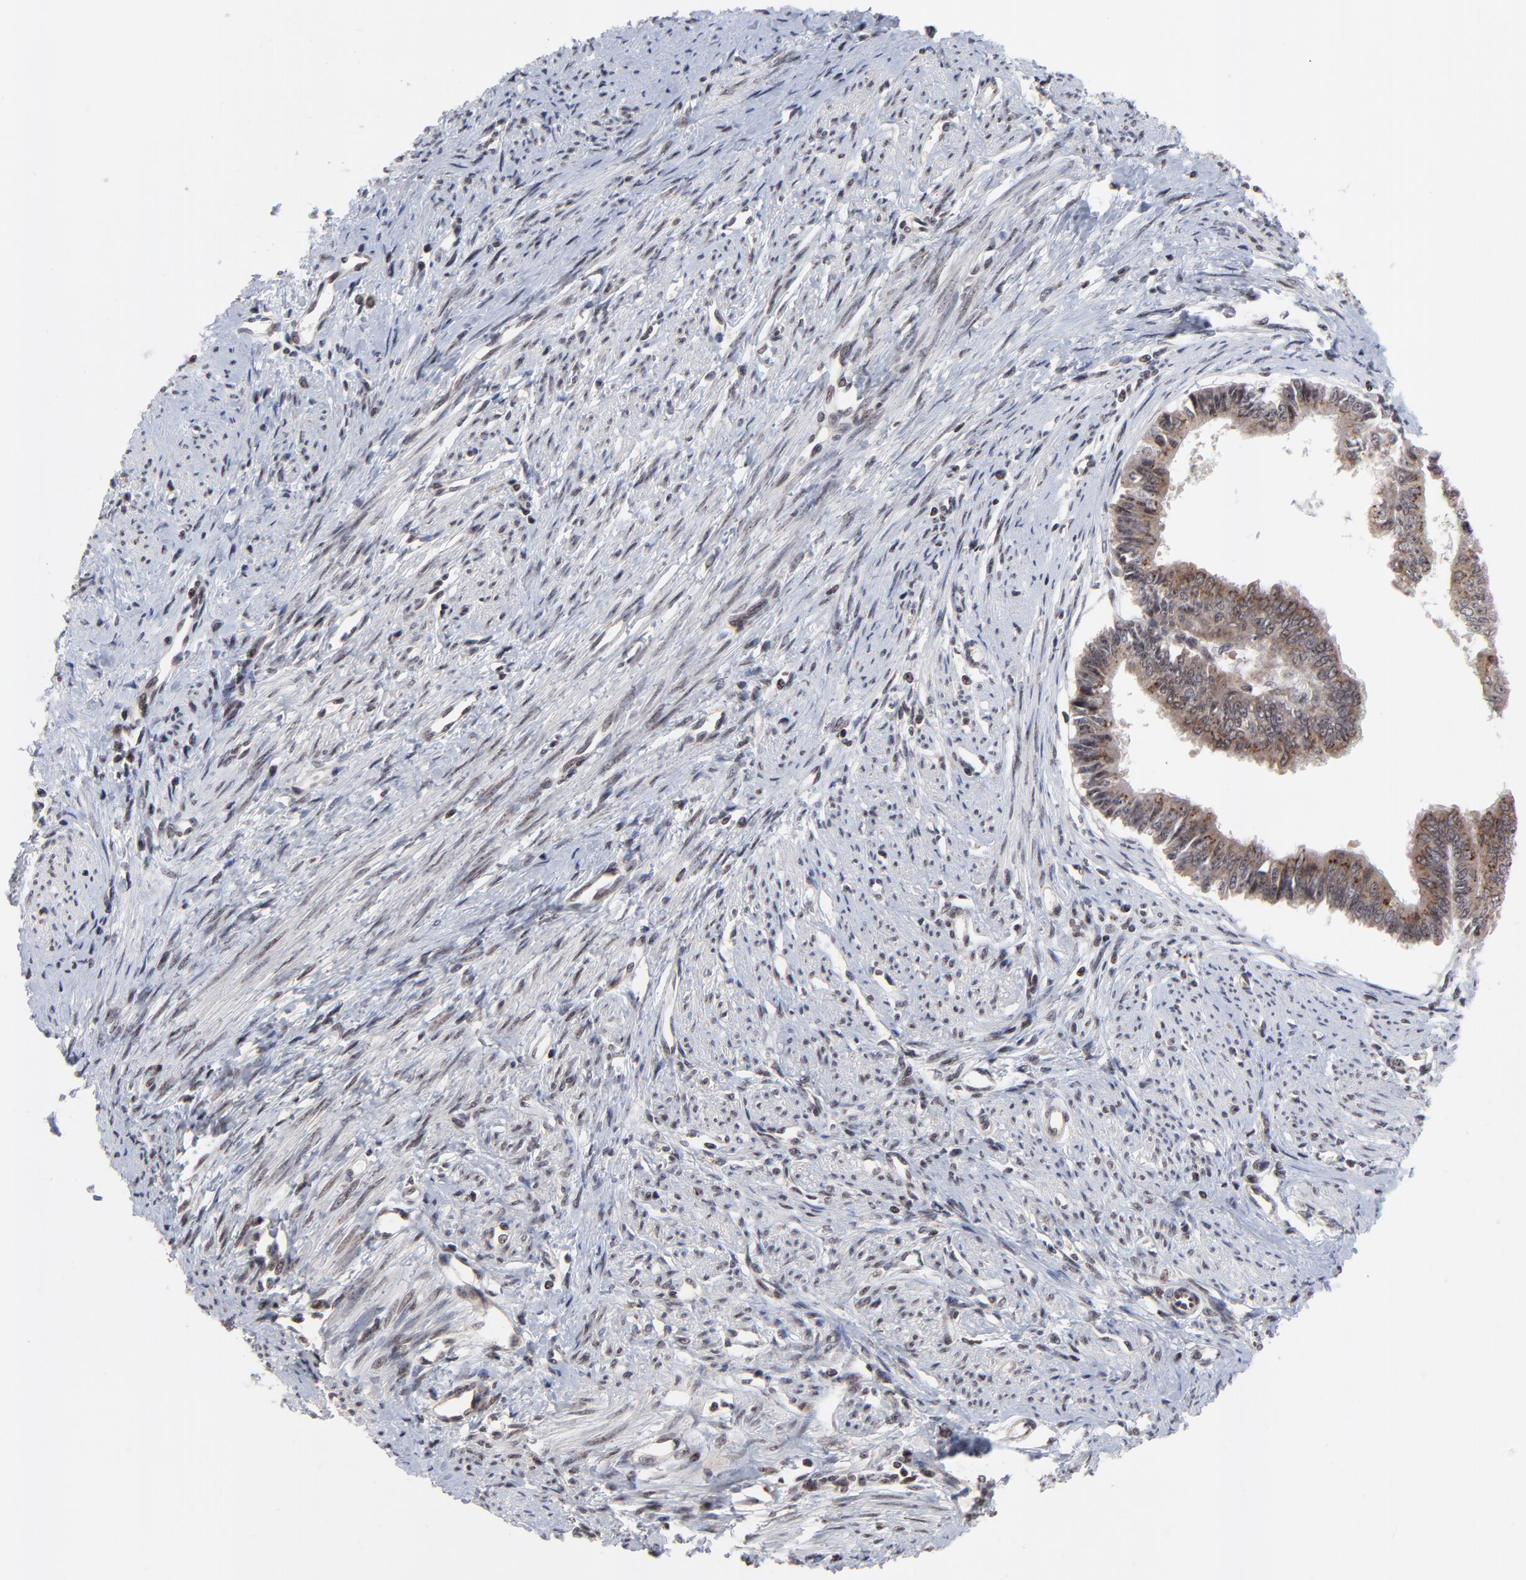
{"staining": {"intensity": "moderate", "quantity": ">75%", "location": "cytoplasmic/membranous"}, "tissue": "endometrial cancer", "cell_type": "Tumor cells", "image_type": "cancer", "snomed": [{"axis": "morphology", "description": "Adenocarcinoma, NOS"}, {"axis": "topography", "description": "Endometrium"}], "caption": "Immunohistochemical staining of endometrial cancer (adenocarcinoma) displays medium levels of moderate cytoplasmic/membranous positivity in approximately >75% of tumor cells.", "gene": "ZNF777", "patient": {"sex": "female", "age": 76}}